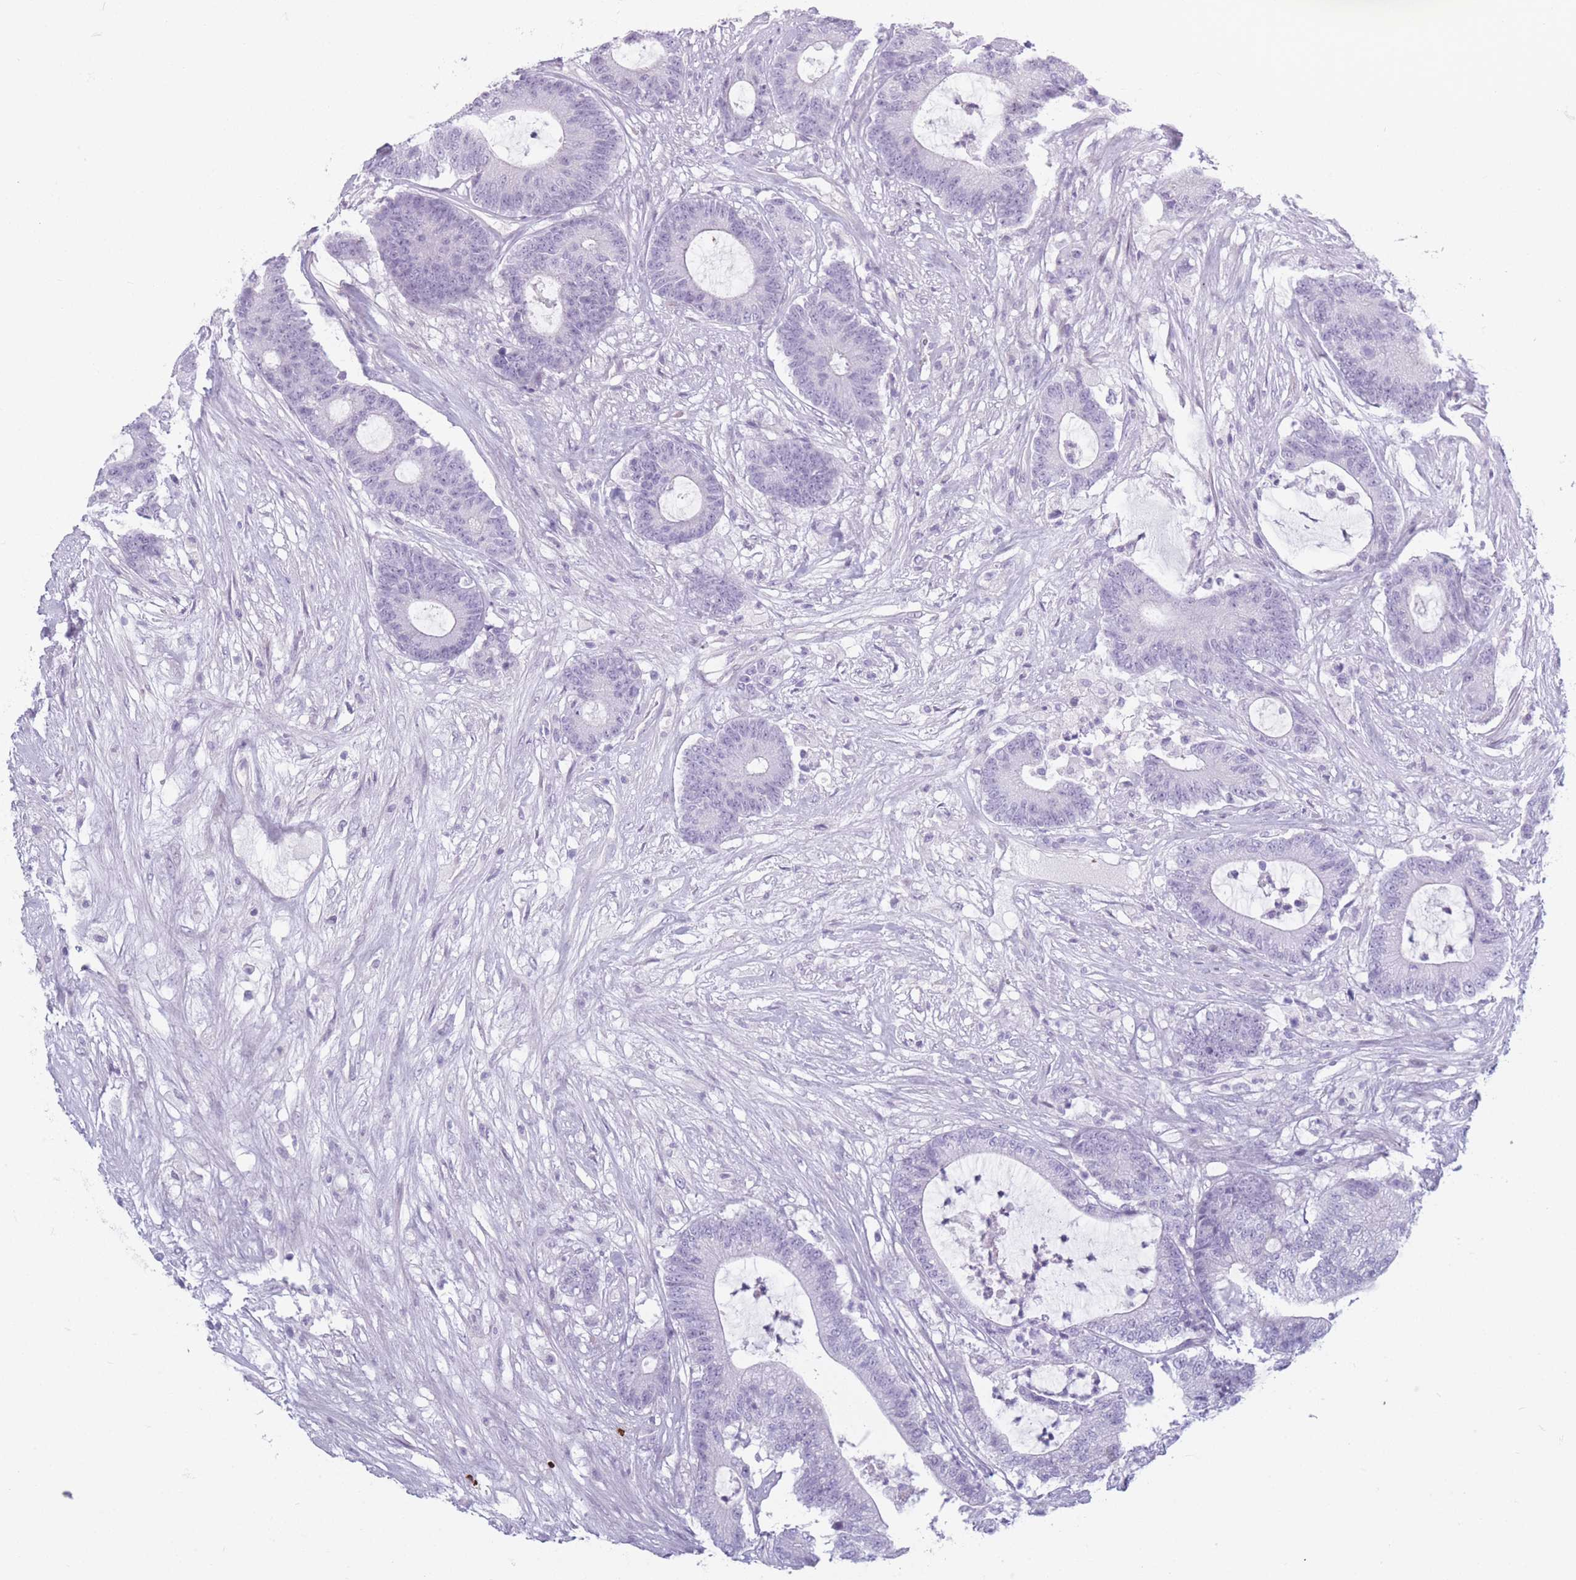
{"staining": {"intensity": "negative", "quantity": "none", "location": "none"}, "tissue": "colorectal cancer", "cell_type": "Tumor cells", "image_type": "cancer", "snomed": [{"axis": "morphology", "description": "Adenocarcinoma, NOS"}, {"axis": "topography", "description": "Colon"}], "caption": "There is no significant expression in tumor cells of adenocarcinoma (colorectal).", "gene": "PLEKHG2", "patient": {"sex": "female", "age": 84}}